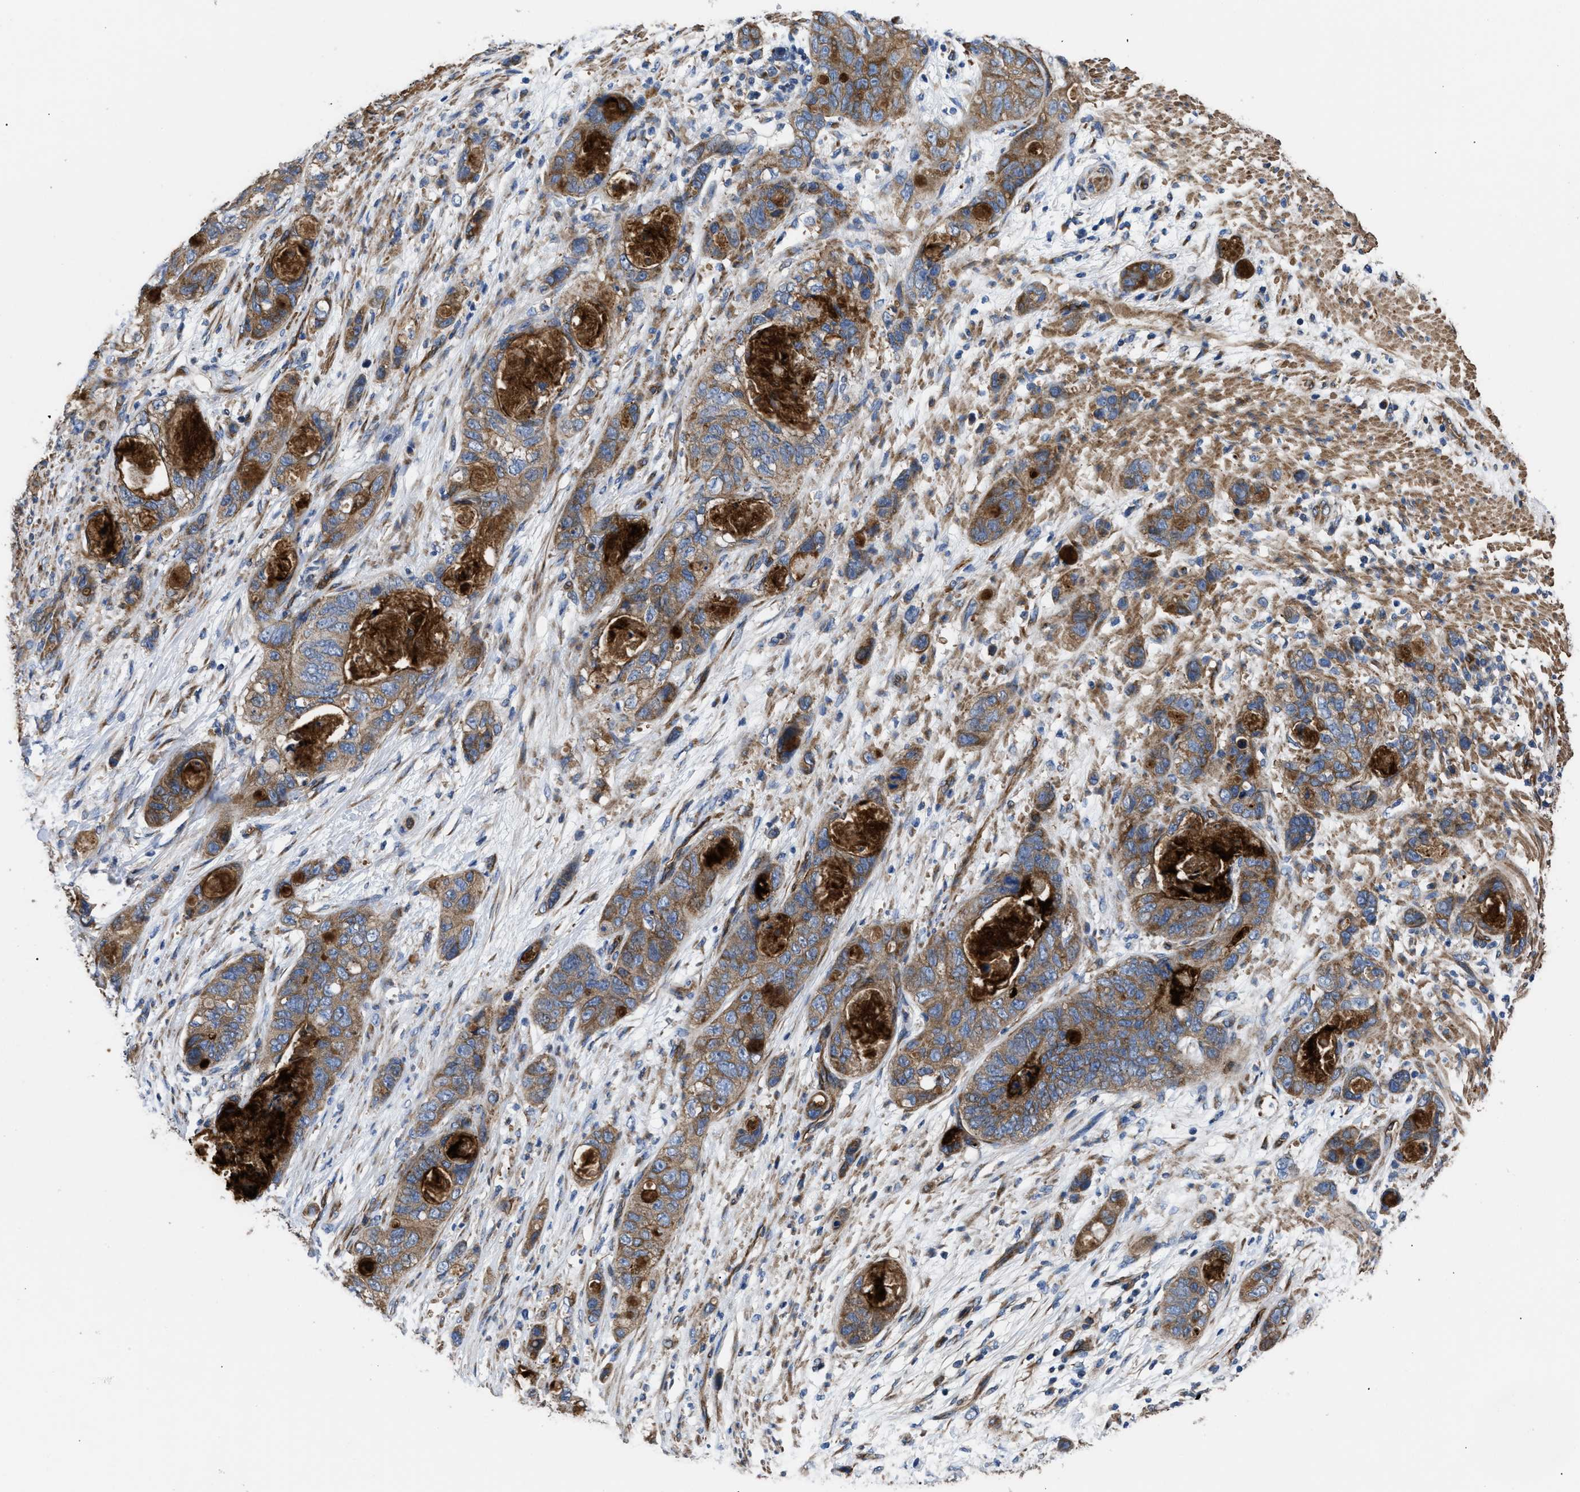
{"staining": {"intensity": "moderate", "quantity": ">75%", "location": "cytoplasmic/membranous"}, "tissue": "stomach cancer", "cell_type": "Tumor cells", "image_type": "cancer", "snomed": [{"axis": "morphology", "description": "Normal tissue, NOS"}, {"axis": "morphology", "description": "Adenocarcinoma, NOS"}, {"axis": "topography", "description": "Stomach"}], "caption": "Protein expression analysis of stomach cancer displays moderate cytoplasmic/membranous positivity in approximately >75% of tumor cells.", "gene": "NT5E", "patient": {"sex": "female", "age": 89}}